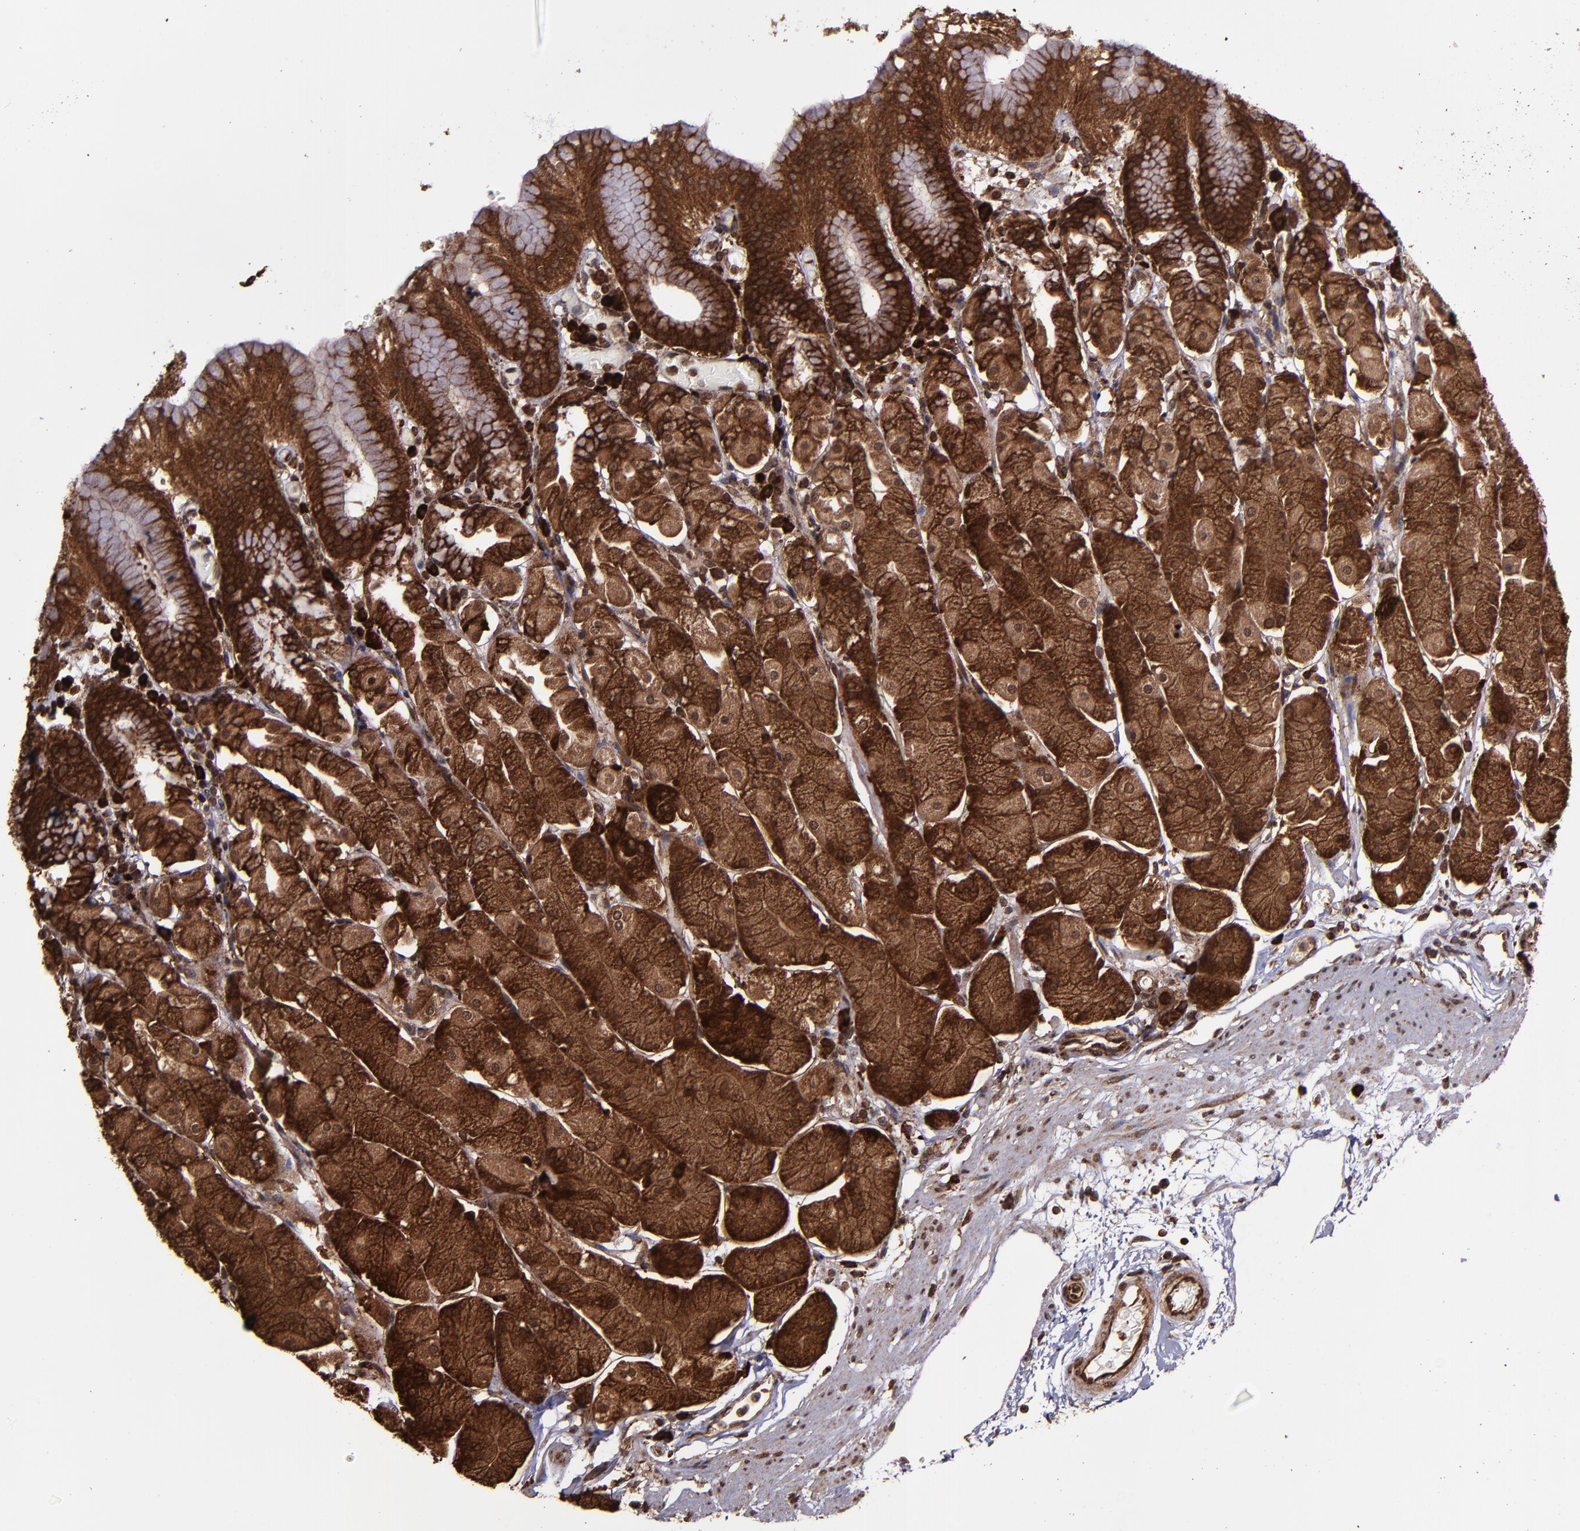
{"staining": {"intensity": "strong", "quantity": ">75%", "location": "cytoplasmic/membranous,nuclear"}, "tissue": "stomach", "cell_type": "Glandular cells", "image_type": "normal", "snomed": [{"axis": "morphology", "description": "Normal tissue, NOS"}, {"axis": "topography", "description": "Stomach, upper"}, {"axis": "topography", "description": "Stomach"}], "caption": "Strong cytoplasmic/membranous,nuclear positivity is appreciated in approximately >75% of glandular cells in unremarkable stomach.", "gene": "EIF4ENIF1", "patient": {"sex": "male", "age": 76}}